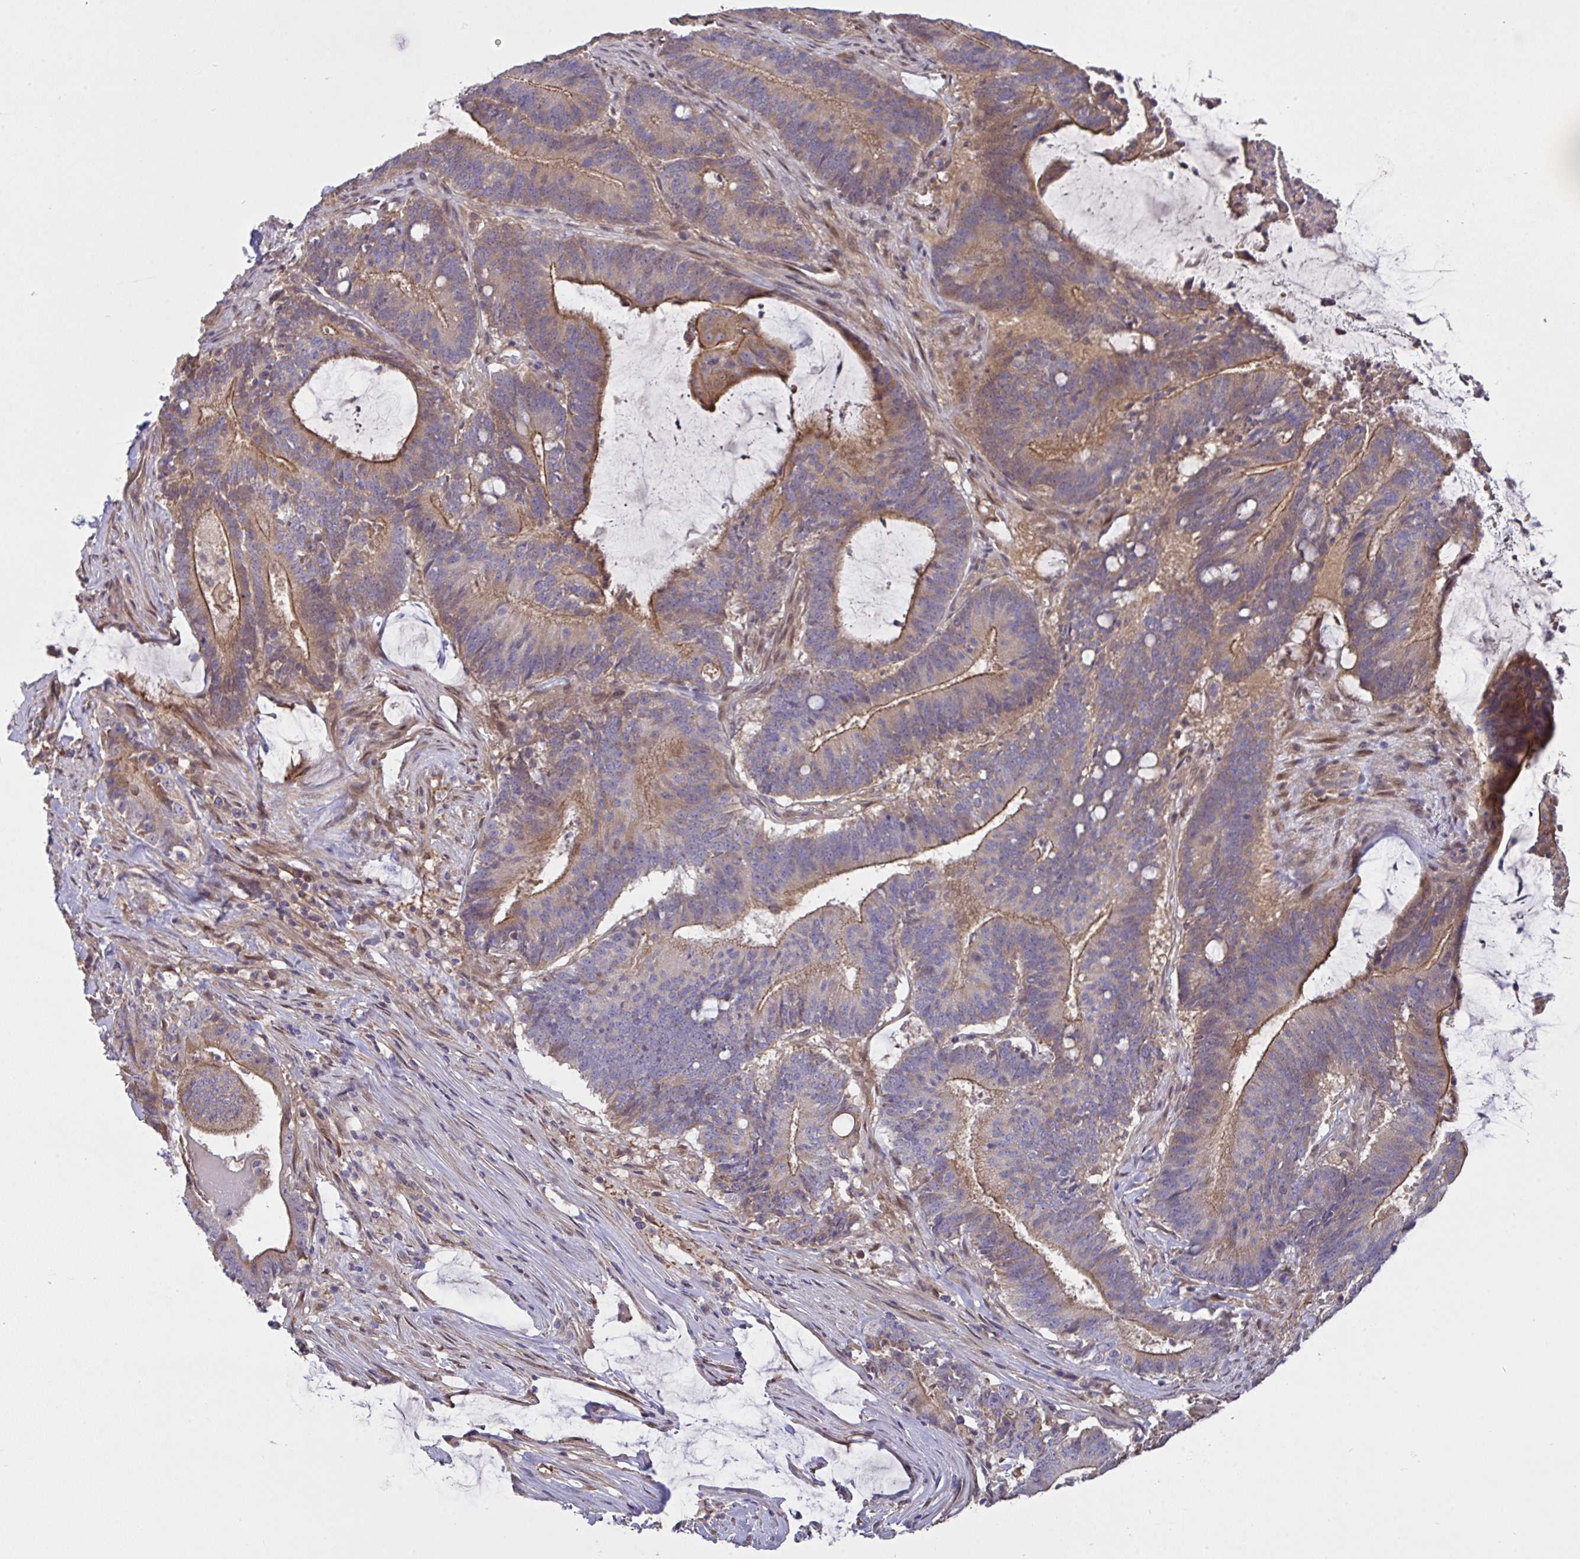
{"staining": {"intensity": "moderate", "quantity": "25%-75%", "location": "cytoplasmic/membranous"}, "tissue": "colorectal cancer", "cell_type": "Tumor cells", "image_type": "cancer", "snomed": [{"axis": "morphology", "description": "Adenocarcinoma, NOS"}, {"axis": "topography", "description": "Colon"}], "caption": "This is a histology image of IHC staining of adenocarcinoma (colorectal), which shows moderate positivity in the cytoplasmic/membranous of tumor cells.", "gene": "L3HYPDH", "patient": {"sex": "female", "age": 43}}